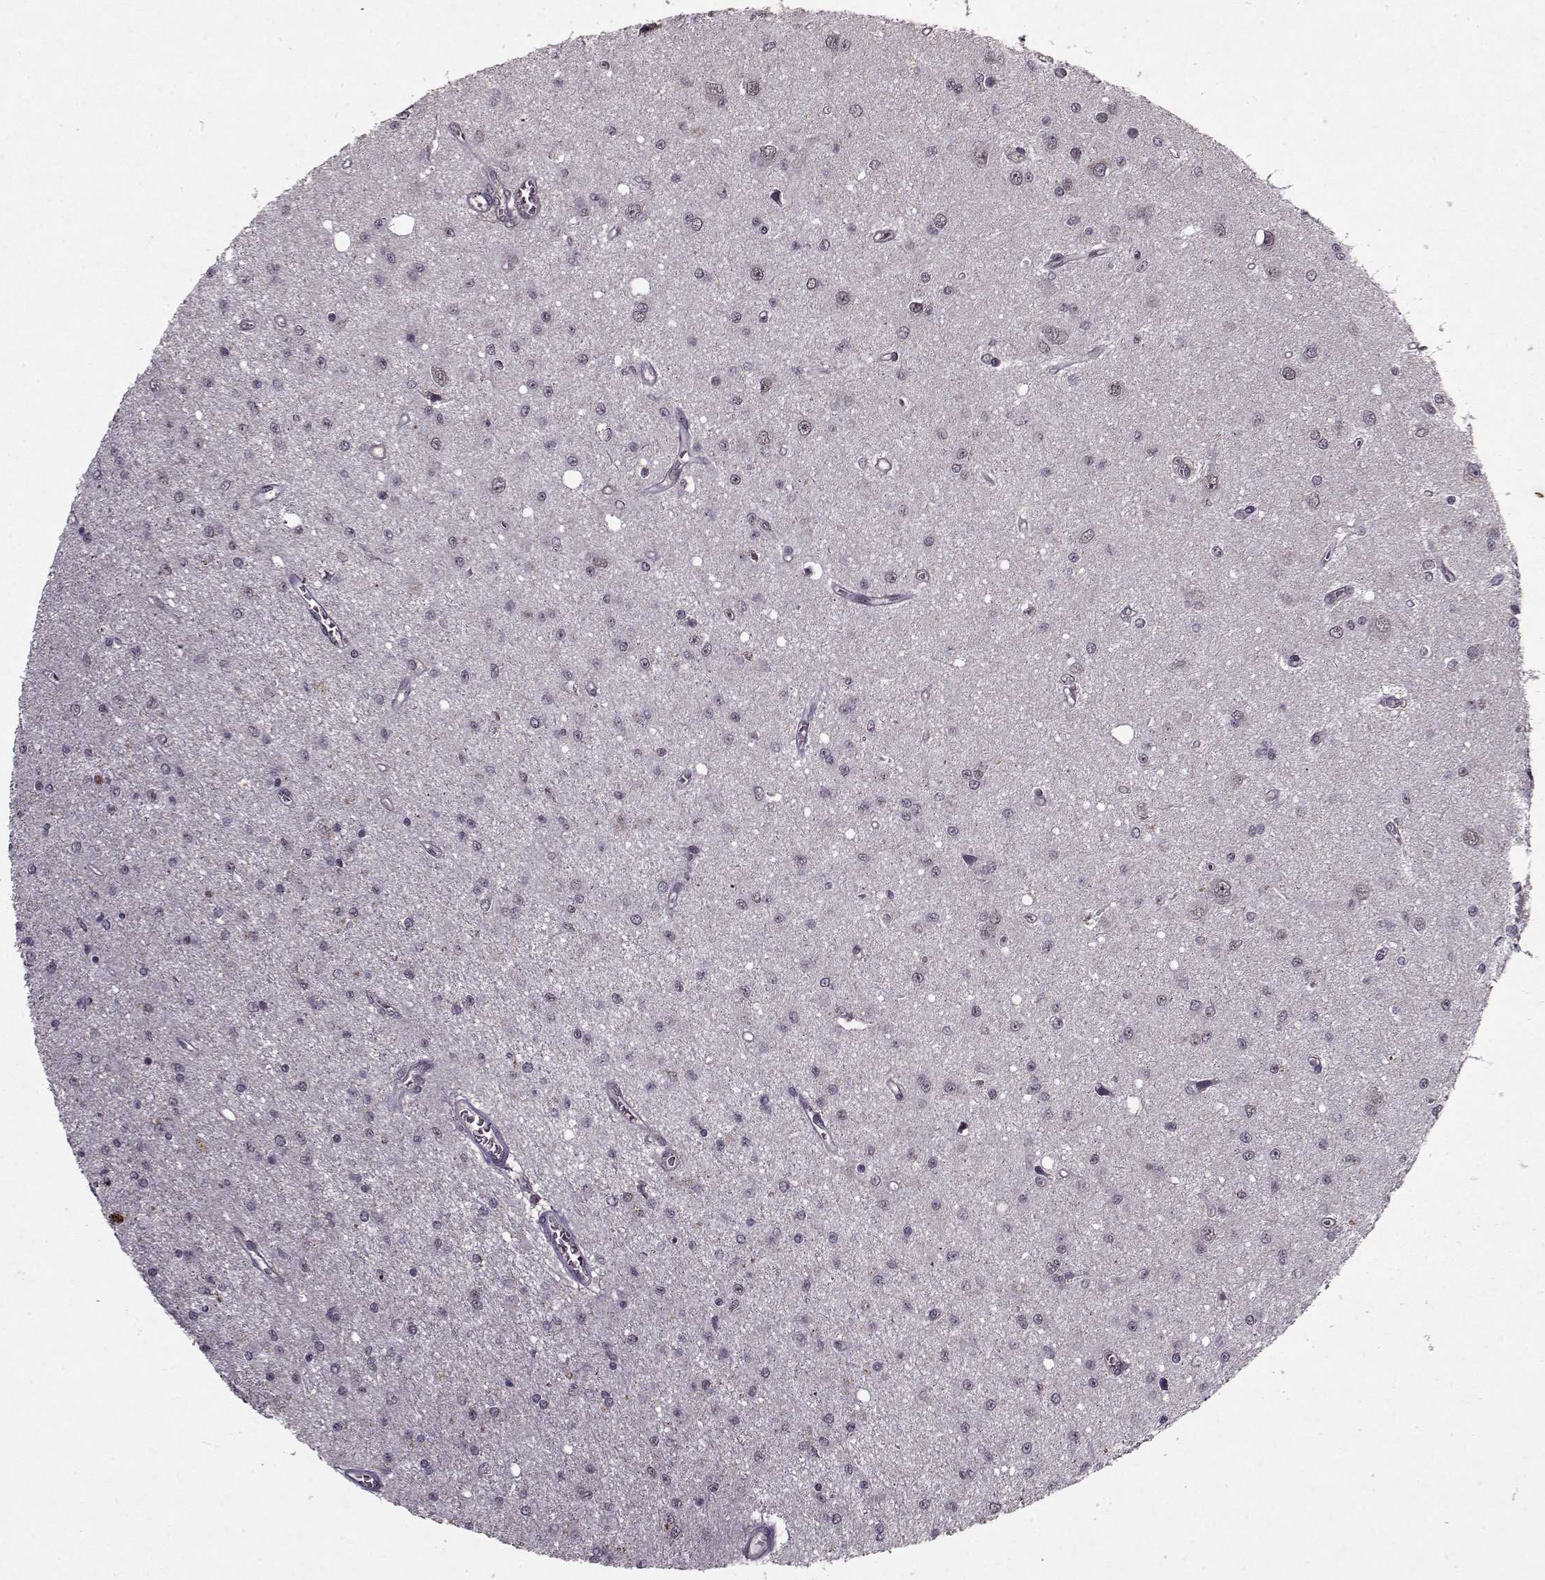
{"staining": {"intensity": "negative", "quantity": "none", "location": "none"}, "tissue": "glioma", "cell_type": "Tumor cells", "image_type": "cancer", "snomed": [{"axis": "morphology", "description": "Glioma, malignant, Low grade"}, {"axis": "topography", "description": "Brain"}], "caption": "Immunohistochemical staining of human glioma reveals no significant staining in tumor cells.", "gene": "PSMA7", "patient": {"sex": "female", "age": 45}}